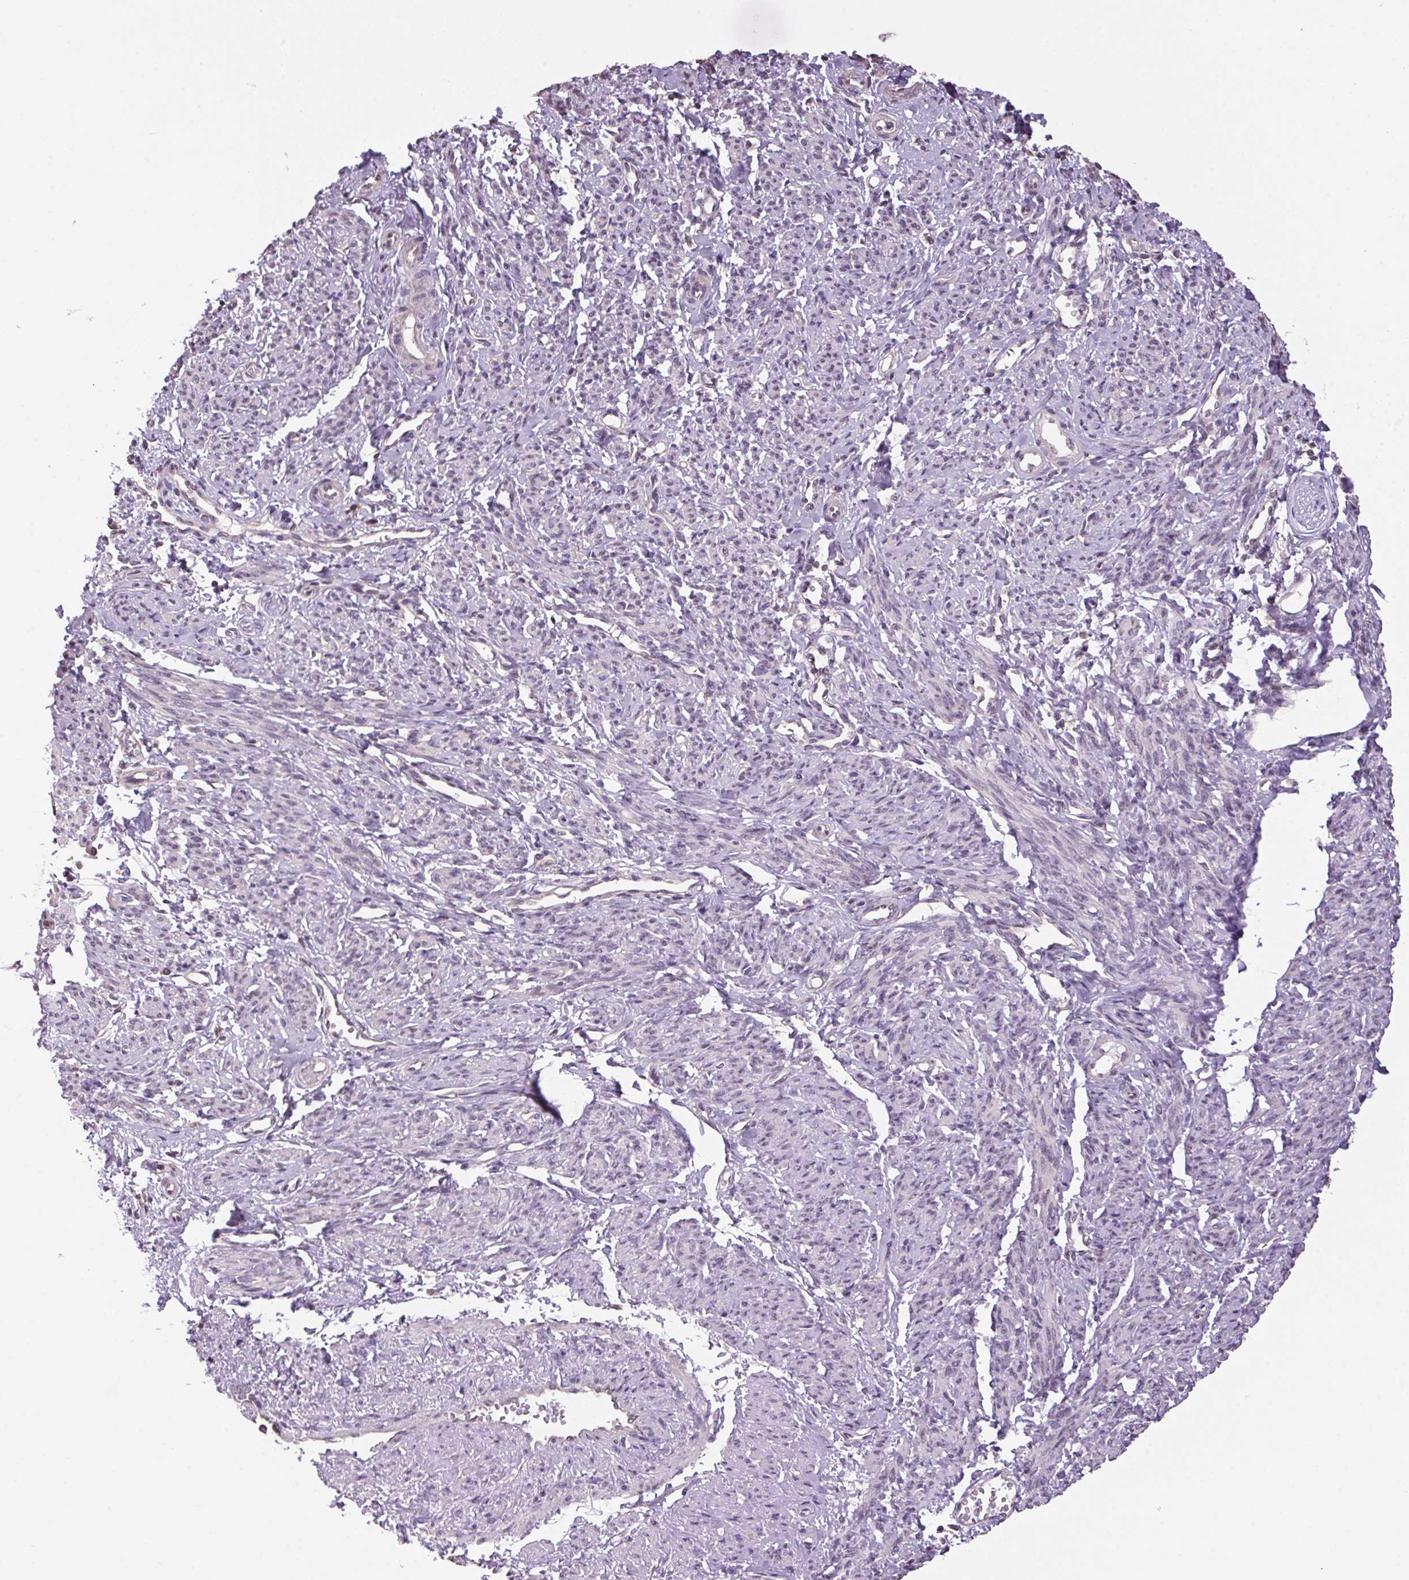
{"staining": {"intensity": "weak", "quantity": "<25%", "location": "nuclear"}, "tissue": "smooth muscle", "cell_type": "Smooth muscle cells", "image_type": "normal", "snomed": [{"axis": "morphology", "description": "Normal tissue, NOS"}, {"axis": "topography", "description": "Smooth muscle"}], "caption": "High magnification brightfield microscopy of unremarkable smooth muscle stained with DAB (brown) and counterstained with hematoxylin (blue): smooth muscle cells show no significant positivity. (Immunohistochemistry (ihc), brightfield microscopy, high magnification).", "gene": "VWA3B", "patient": {"sex": "female", "age": 65}}